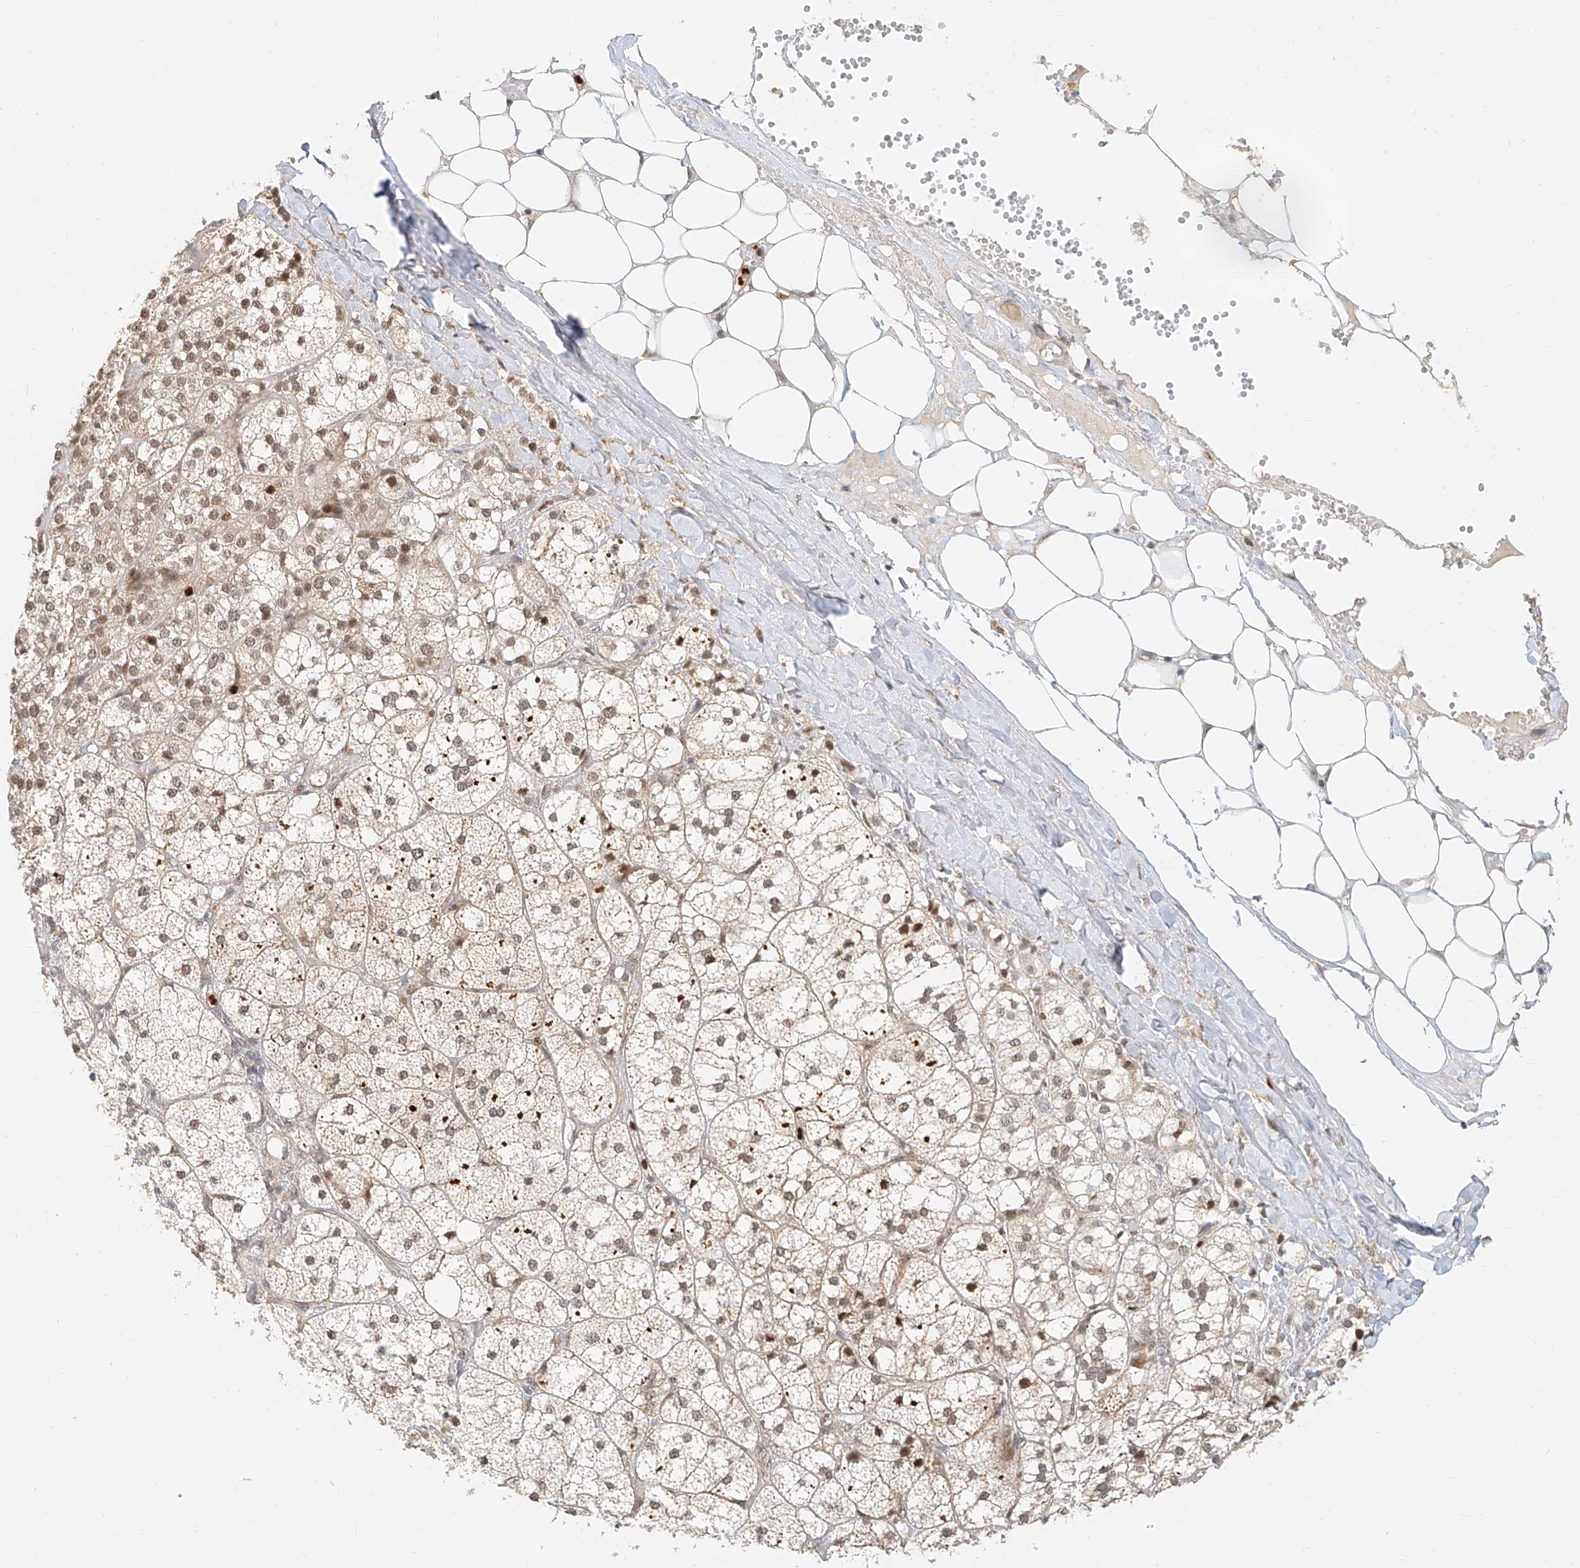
{"staining": {"intensity": "strong", "quantity": "25%-75%", "location": "cytoplasmic/membranous,nuclear"}, "tissue": "adrenal gland", "cell_type": "Glandular cells", "image_type": "normal", "snomed": [{"axis": "morphology", "description": "Normal tissue, NOS"}, {"axis": "topography", "description": "Adrenal gland"}], "caption": "Glandular cells reveal strong cytoplasmic/membranous,nuclear staining in about 25%-75% of cells in normal adrenal gland.", "gene": "CXorf58", "patient": {"sex": "female", "age": 61}}